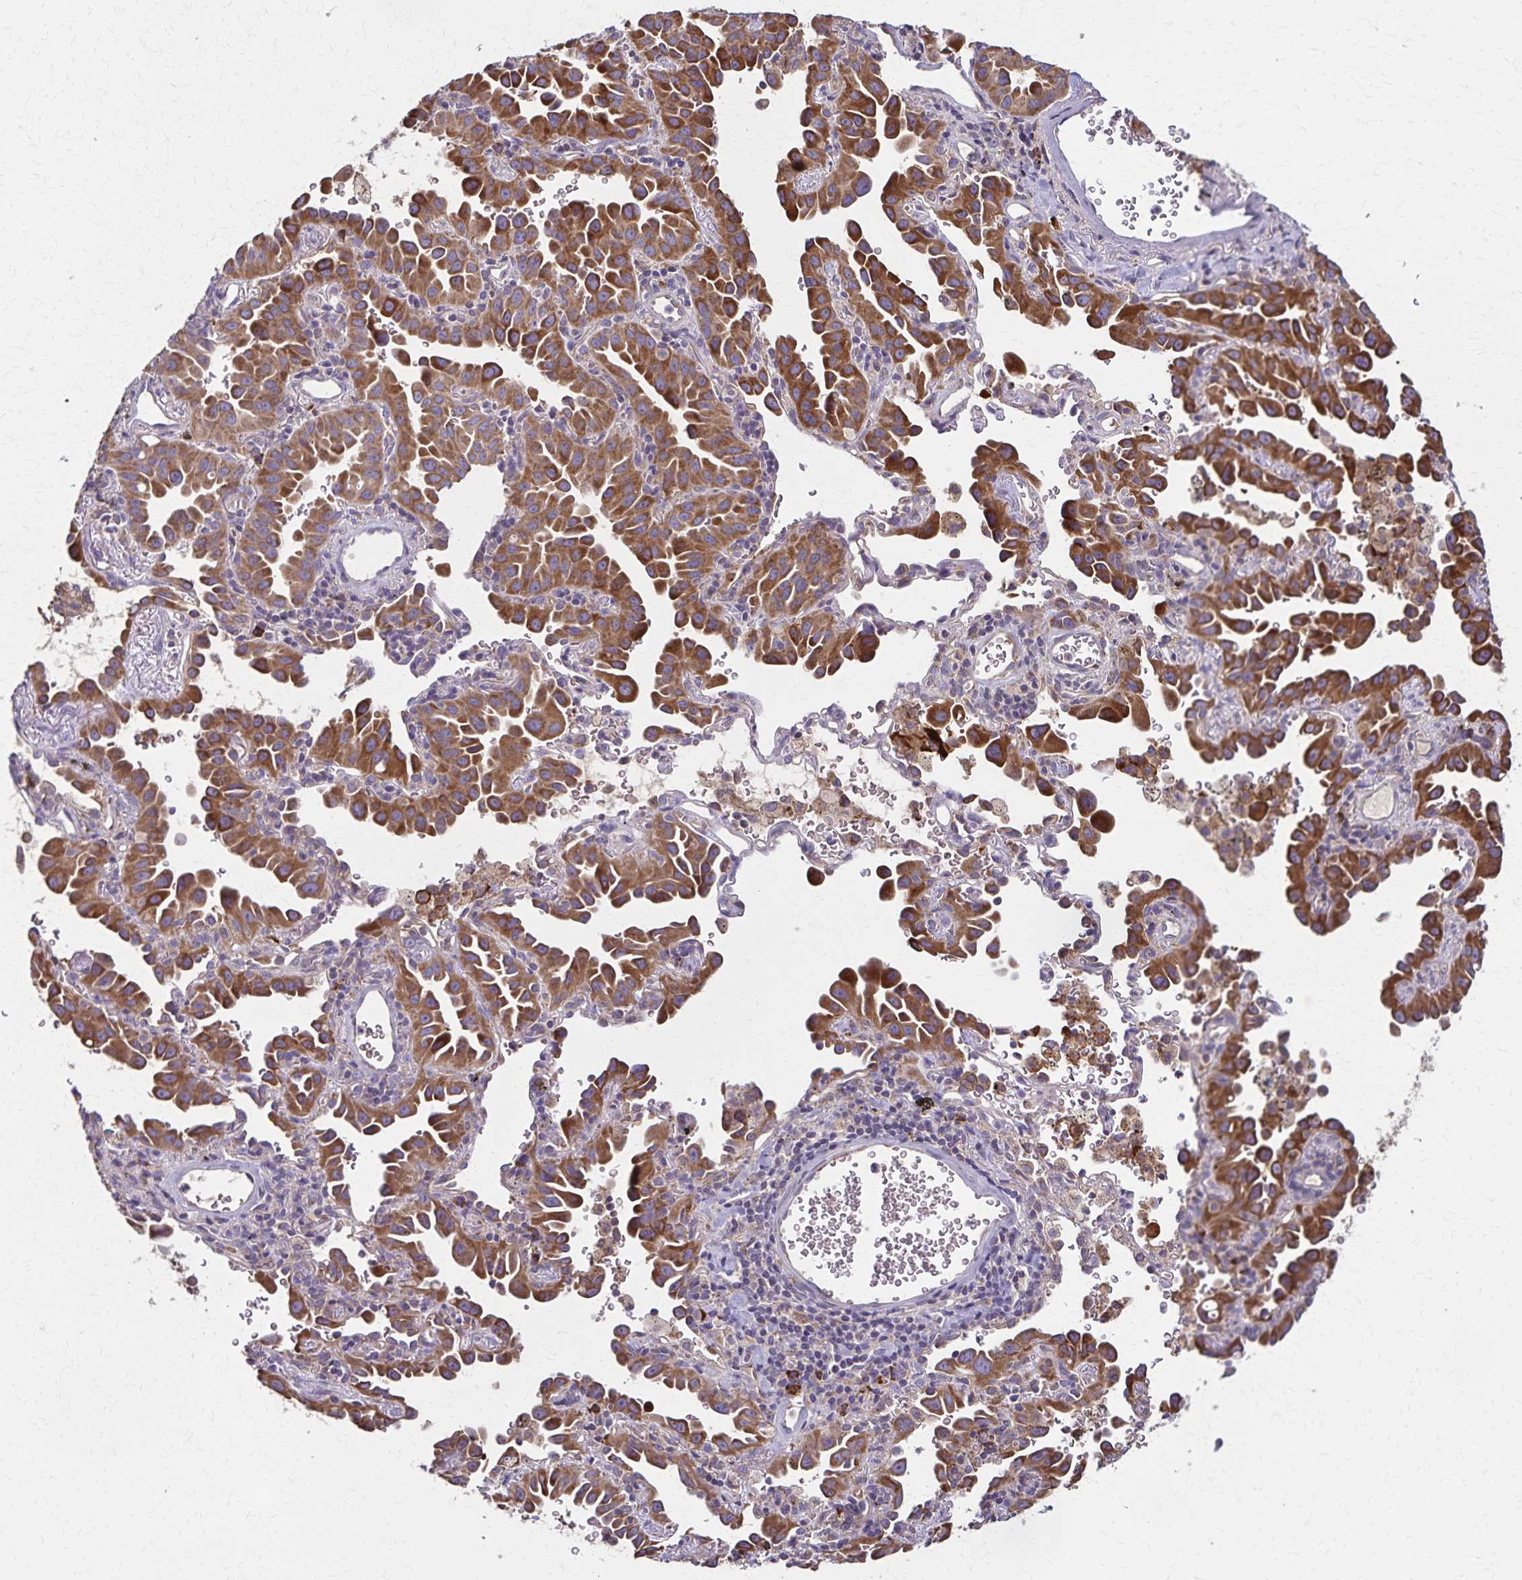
{"staining": {"intensity": "strong", "quantity": ">75%", "location": "cytoplasmic/membranous"}, "tissue": "lung cancer", "cell_type": "Tumor cells", "image_type": "cancer", "snomed": [{"axis": "morphology", "description": "Adenocarcinoma, NOS"}, {"axis": "topography", "description": "Lung"}], "caption": "IHC (DAB (3,3'-diaminobenzidine)) staining of human lung cancer (adenocarcinoma) shows strong cytoplasmic/membranous protein staining in about >75% of tumor cells.", "gene": "RNF10", "patient": {"sex": "male", "age": 68}}